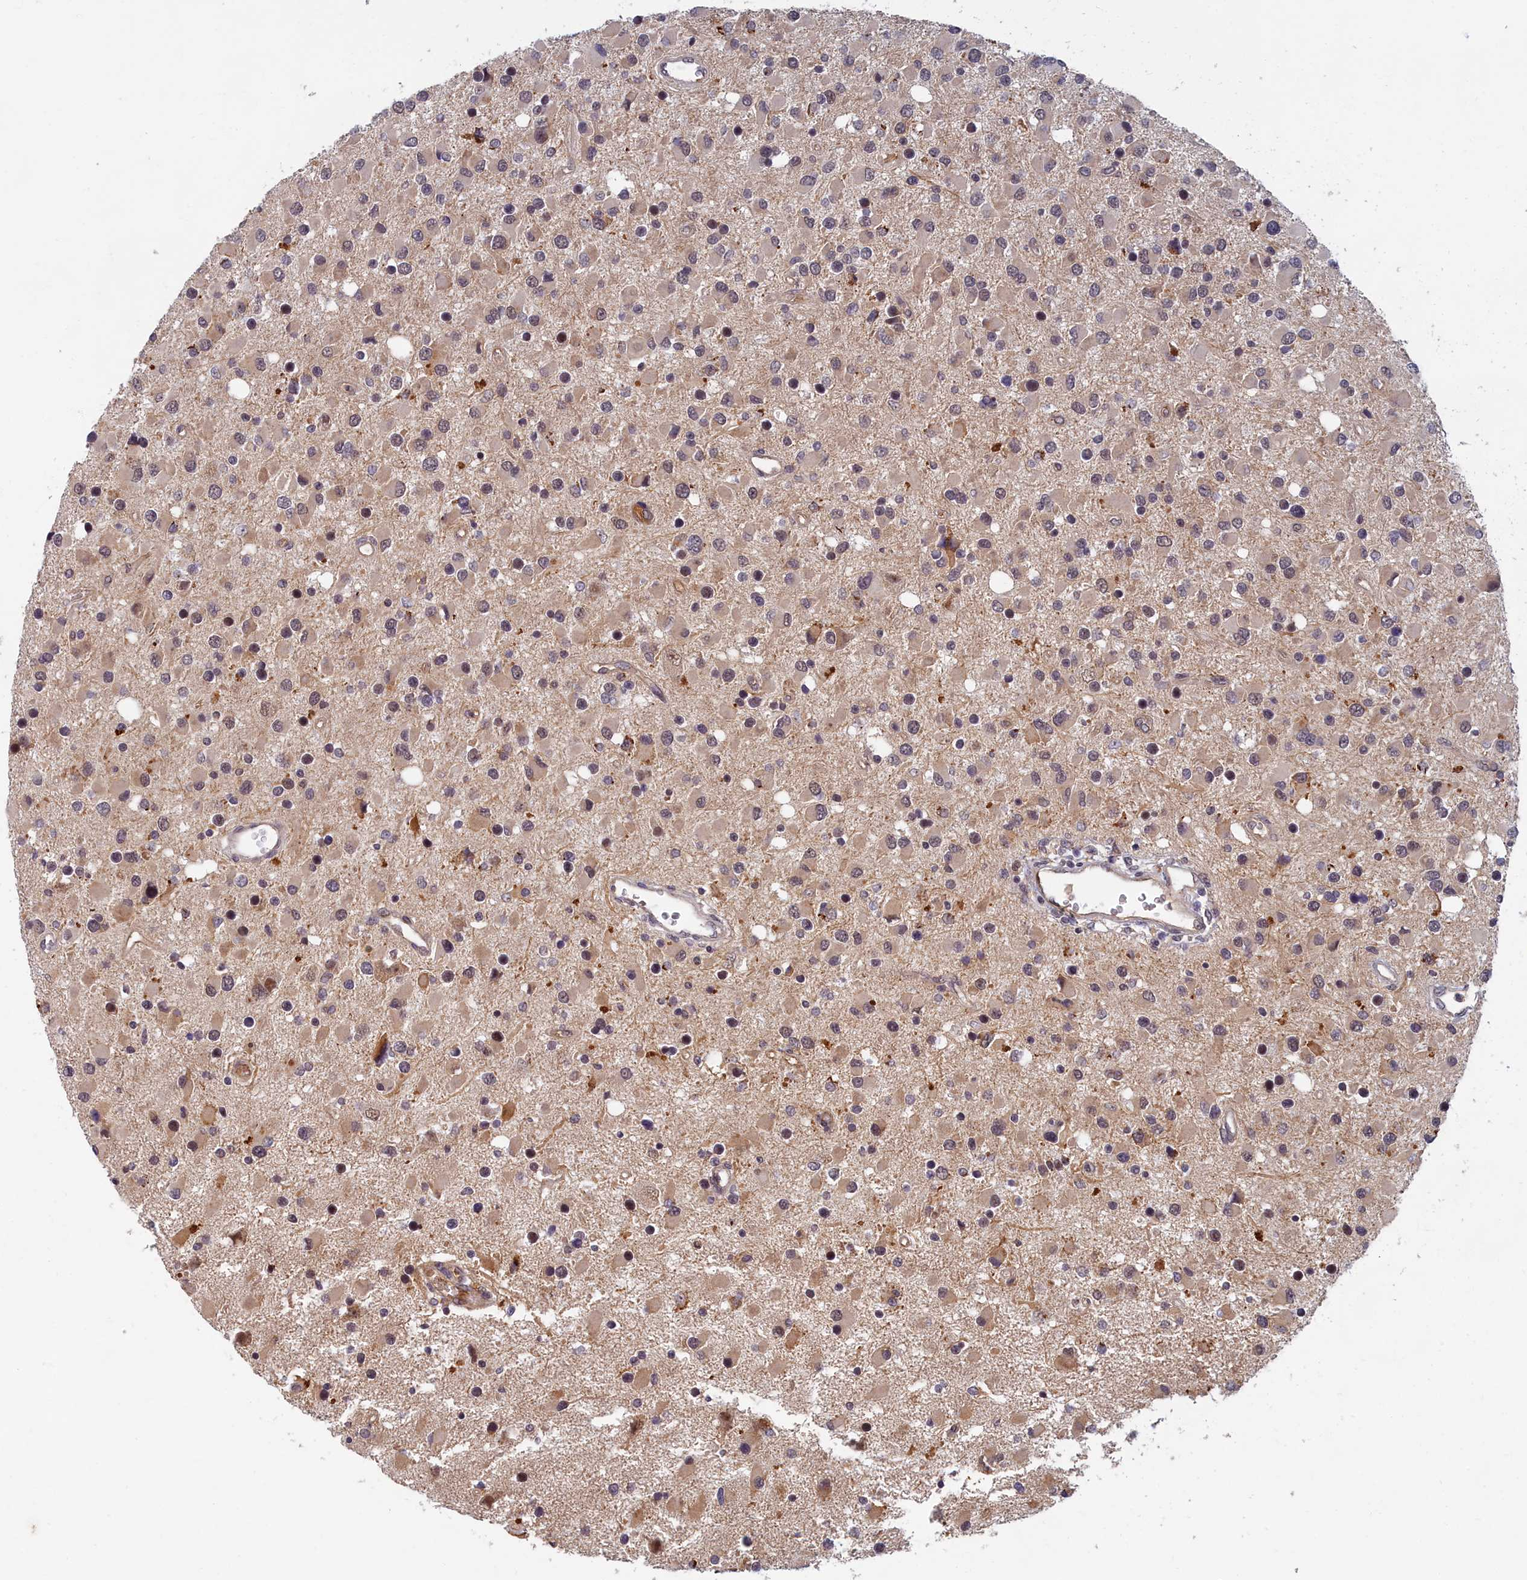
{"staining": {"intensity": "negative", "quantity": "none", "location": "none"}, "tissue": "glioma", "cell_type": "Tumor cells", "image_type": "cancer", "snomed": [{"axis": "morphology", "description": "Glioma, malignant, High grade"}, {"axis": "topography", "description": "Brain"}], "caption": "This is a photomicrograph of immunohistochemistry staining of glioma, which shows no staining in tumor cells.", "gene": "EARS2", "patient": {"sex": "male", "age": 53}}